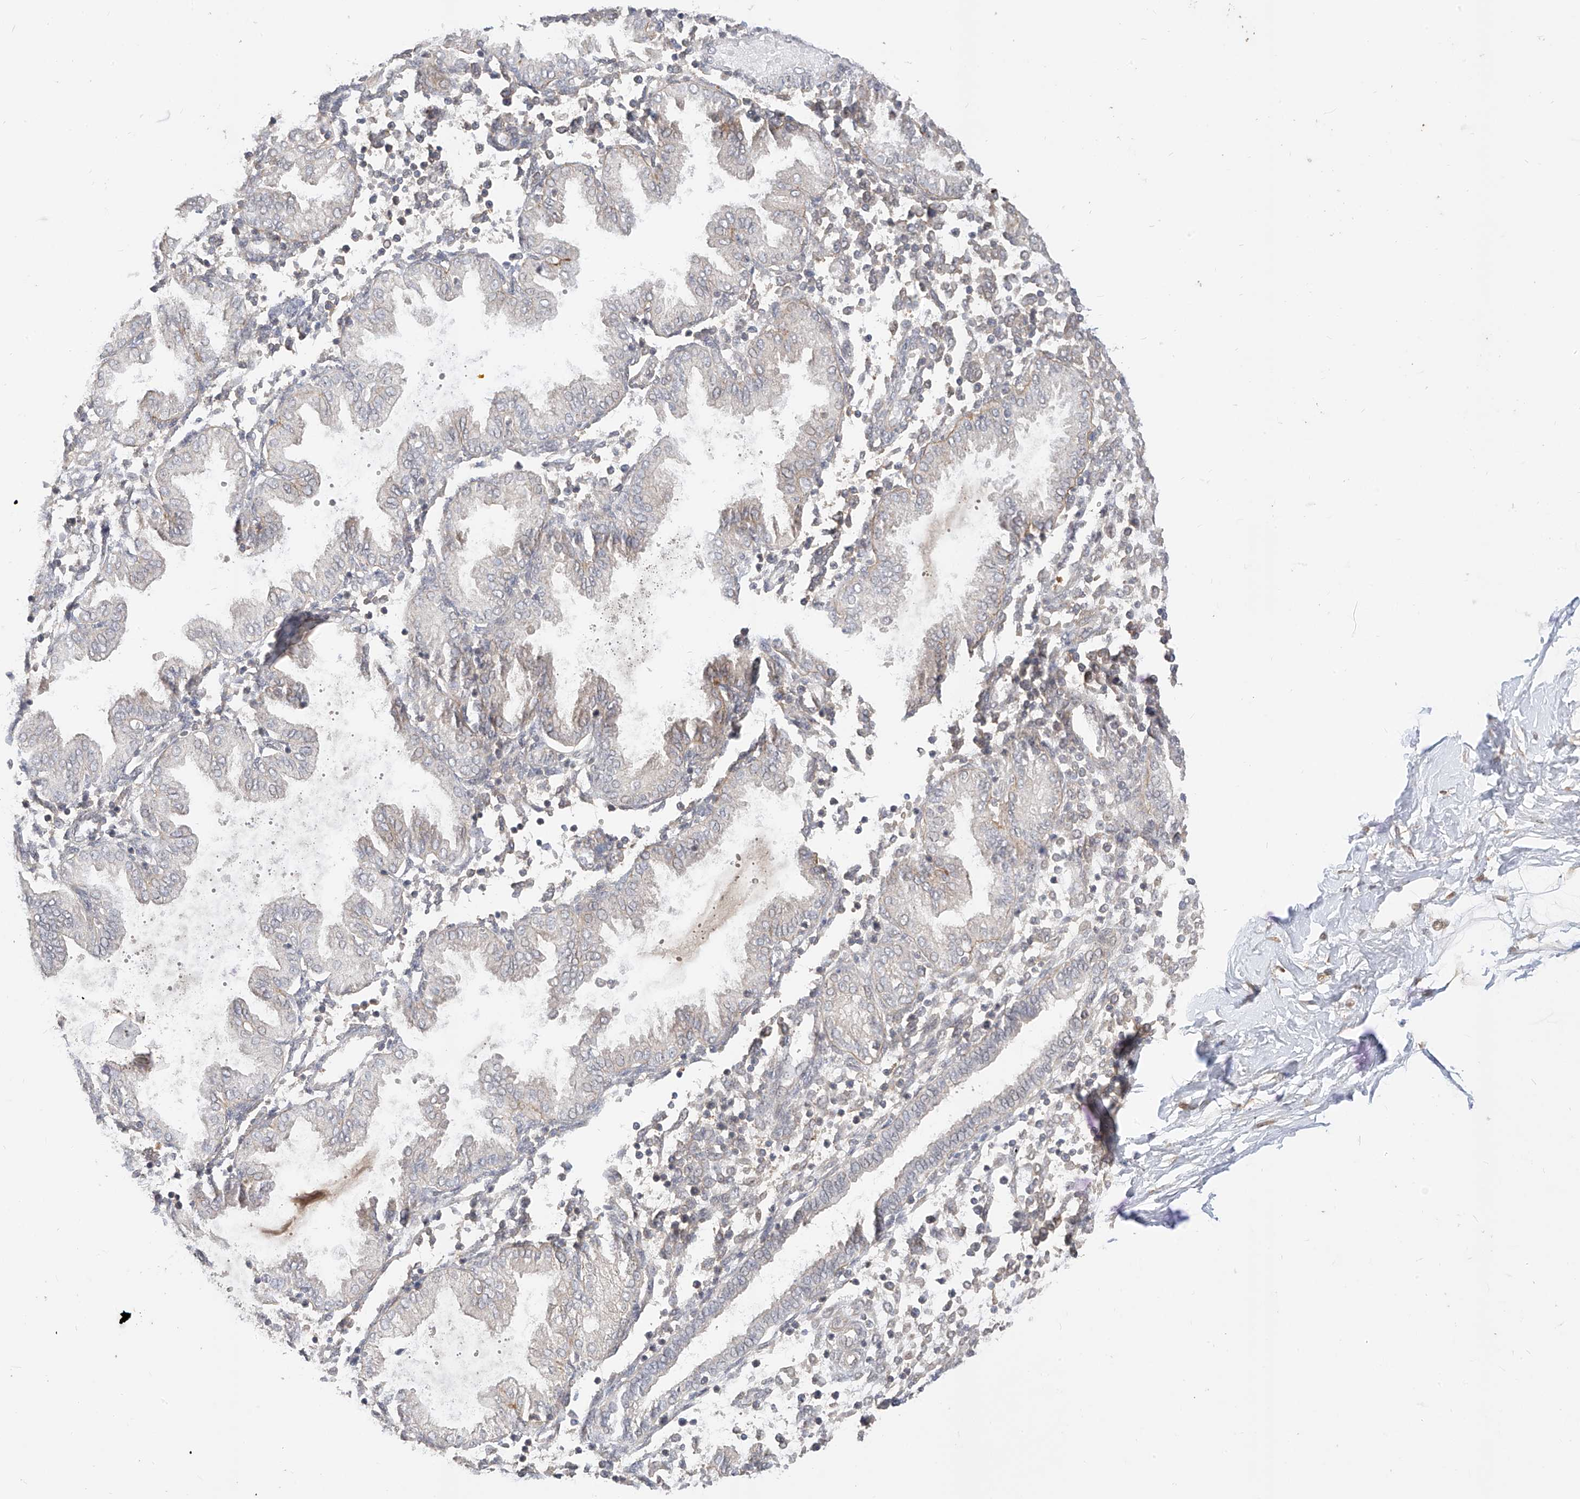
{"staining": {"intensity": "negative", "quantity": "none", "location": "none"}, "tissue": "endometrium", "cell_type": "Cells in endometrial stroma", "image_type": "normal", "snomed": [{"axis": "morphology", "description": "Normal tissue, NOS"}, {"axis": "topography", "description": "Endometrium"}], "caption": "There is no significant expression in cells in endometrial stroma of endometrium.", "gene": "MRTFA", "patient": {"sex": "female", "age": 53}}